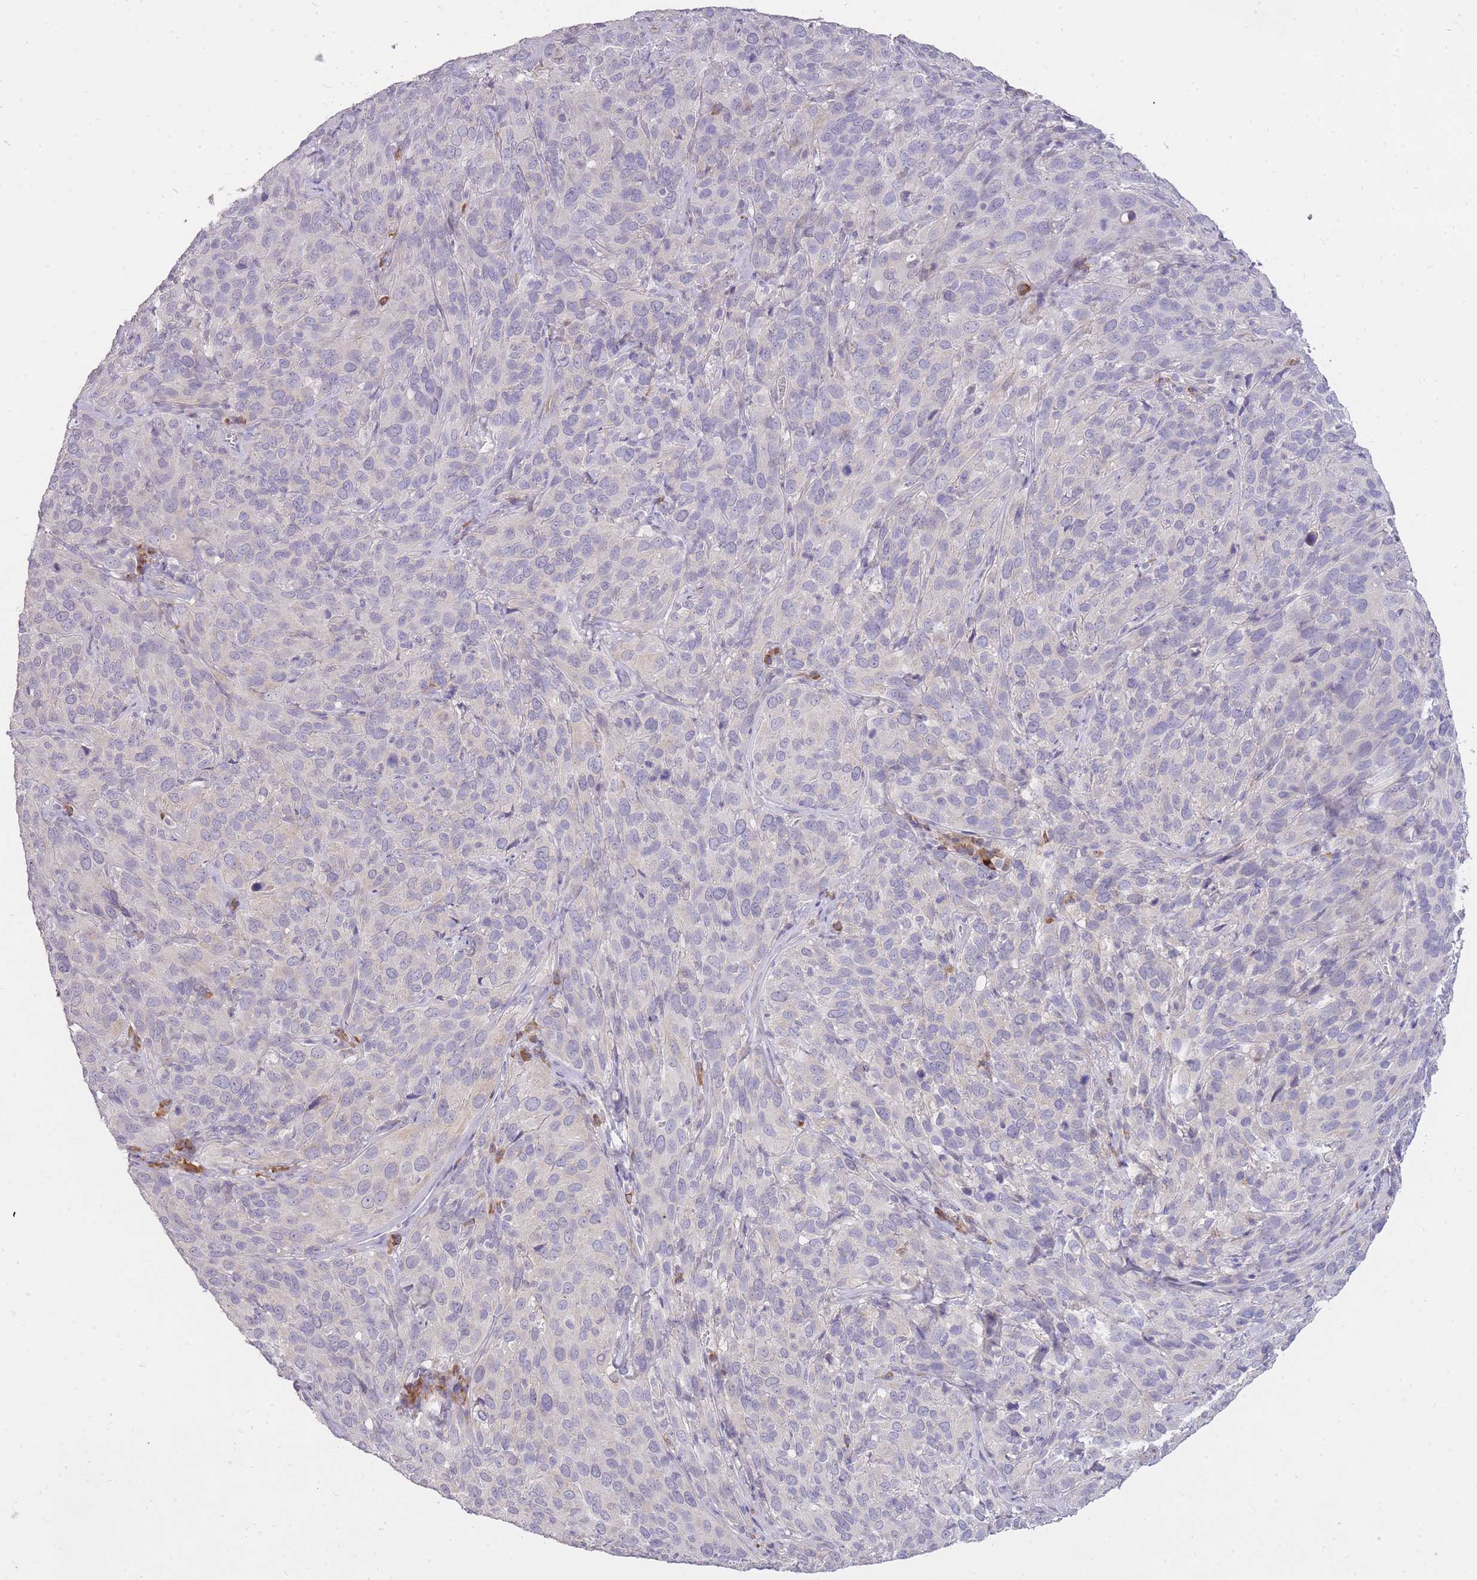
{"staining": {"intensity": "negative", "quantity": "none", "location": "none"}, "tissue": "cervical cancer", "cell_type": "Tumor cells", "image_type": "cancer", "snomed": [{"axis": "morphology", "description": "Squamous cell carcinoma, NOS"}, {"axis": "topography", "description": "Cervix"}], "caption": "Protein analysis of cervical cancer (squamous cell carcinoma) exhibits no significant expression in tumor cells.", "gene": "FRG2C", "patient": {"sex": "female", "age": 51}}